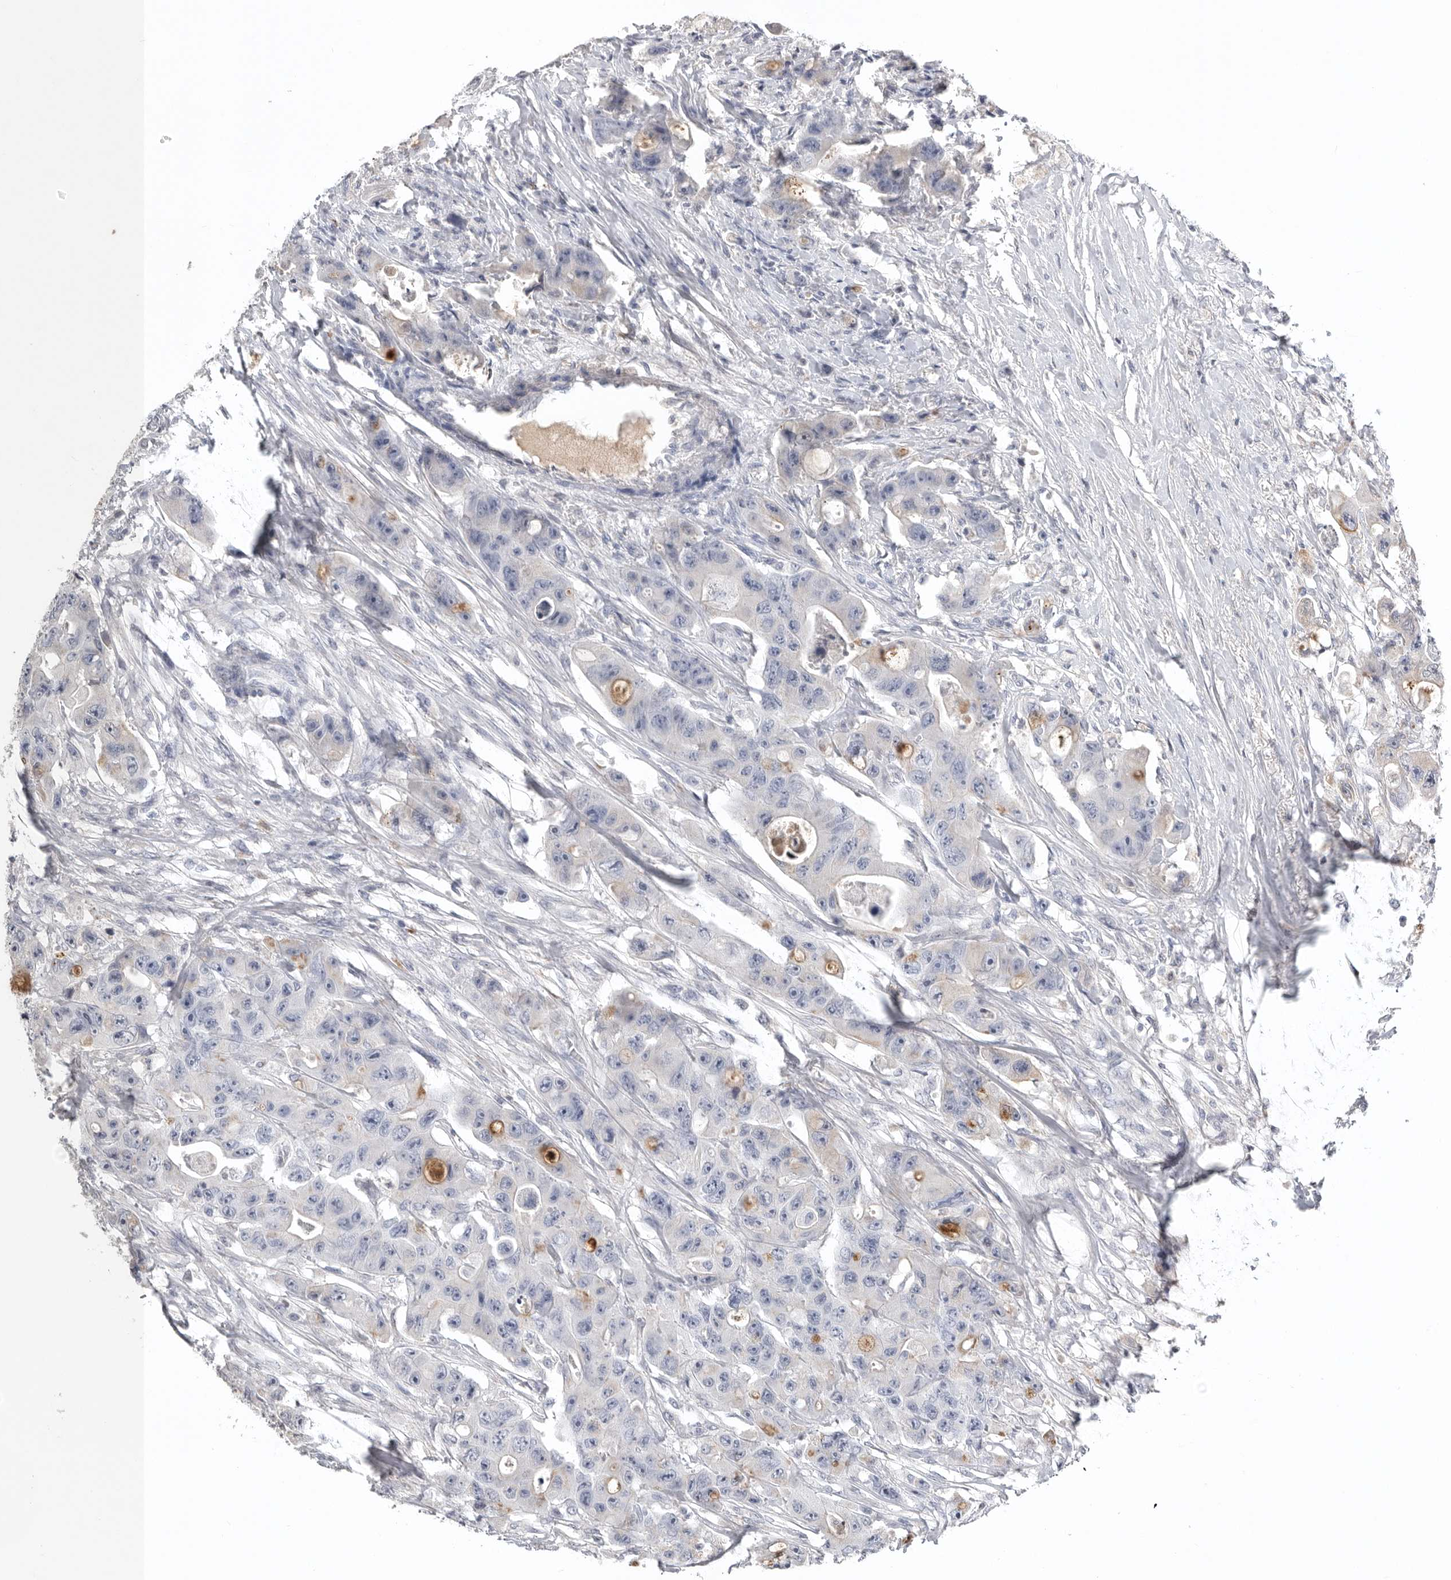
{"staining": {"intensity": "negative", "quantity": "none", "location": "none"}, "tissue": "colorectal cancer", "cell_type": "Tumor cells", "image_type": "cancer", "snomed": [{"axis": "morphology", "description": "Adenocarcinoma, NOS"}, {"axis": "topography", "description": "Colon"}], "caption": "The micrograph reveals no significant staining in tumor cells of colorectal cancer.", "gene": "TIMP1", "patient": {"sex": "female", "age": 46}}